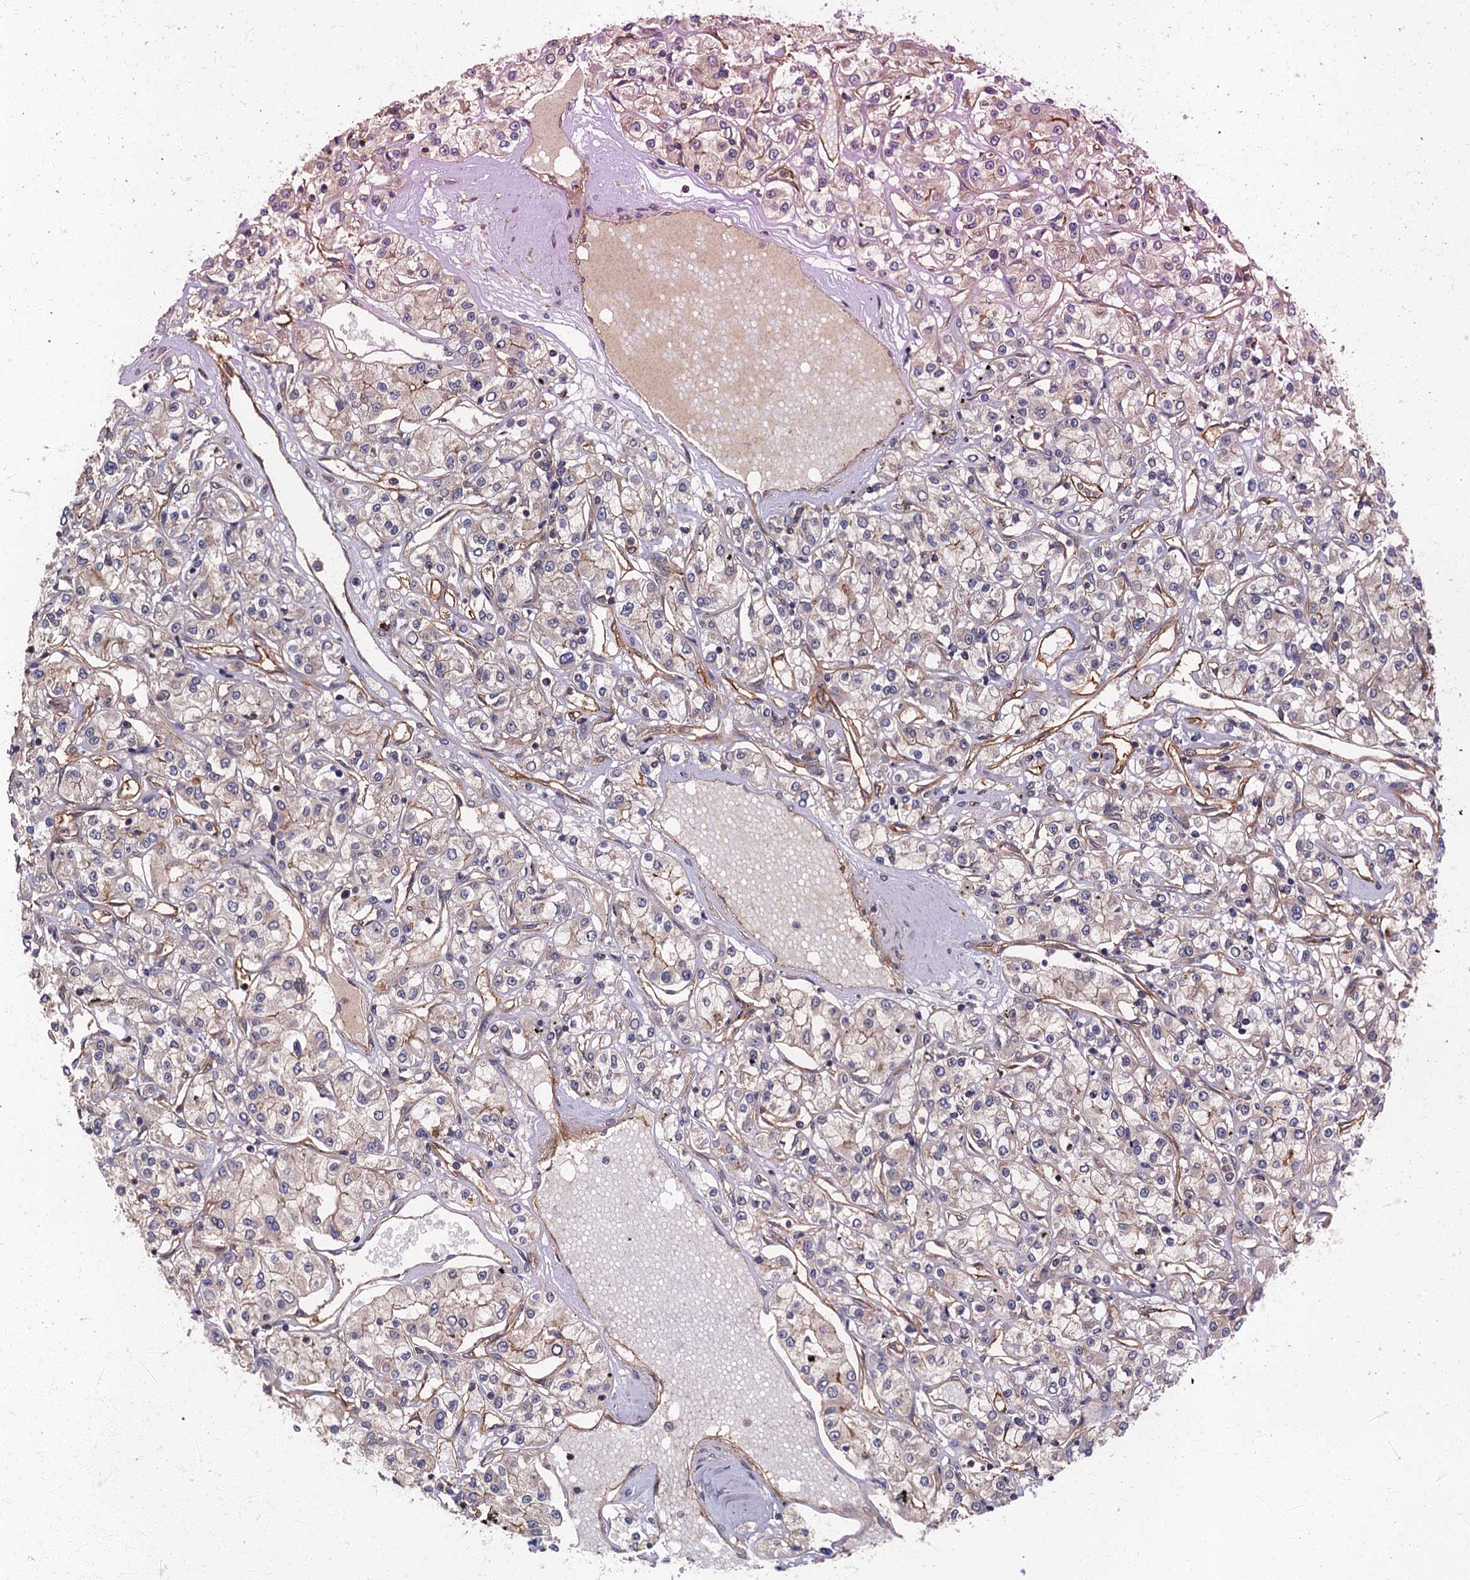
{"staining": {"intensity": "weak", "quantity": "<25%", "location": "cytoplasmic/membranous"}, "tissue": "renal cancer", "cell_type": "Tumor cells", "image_type": "cancer", "snomed": [{"axis": "morphology", "description": "Adenocarcinoma, NOS"}, {"axis": "topography", "description": "Kidney"}], "caption": "An immunohistochemistry (IHC) histopathology image of renal adenocarcinoma is shown. There is no staining in tumor cells of renal adenocarcinoma.", "gene": "ARL11", "patient": {"sex": "female", "age": 59}}